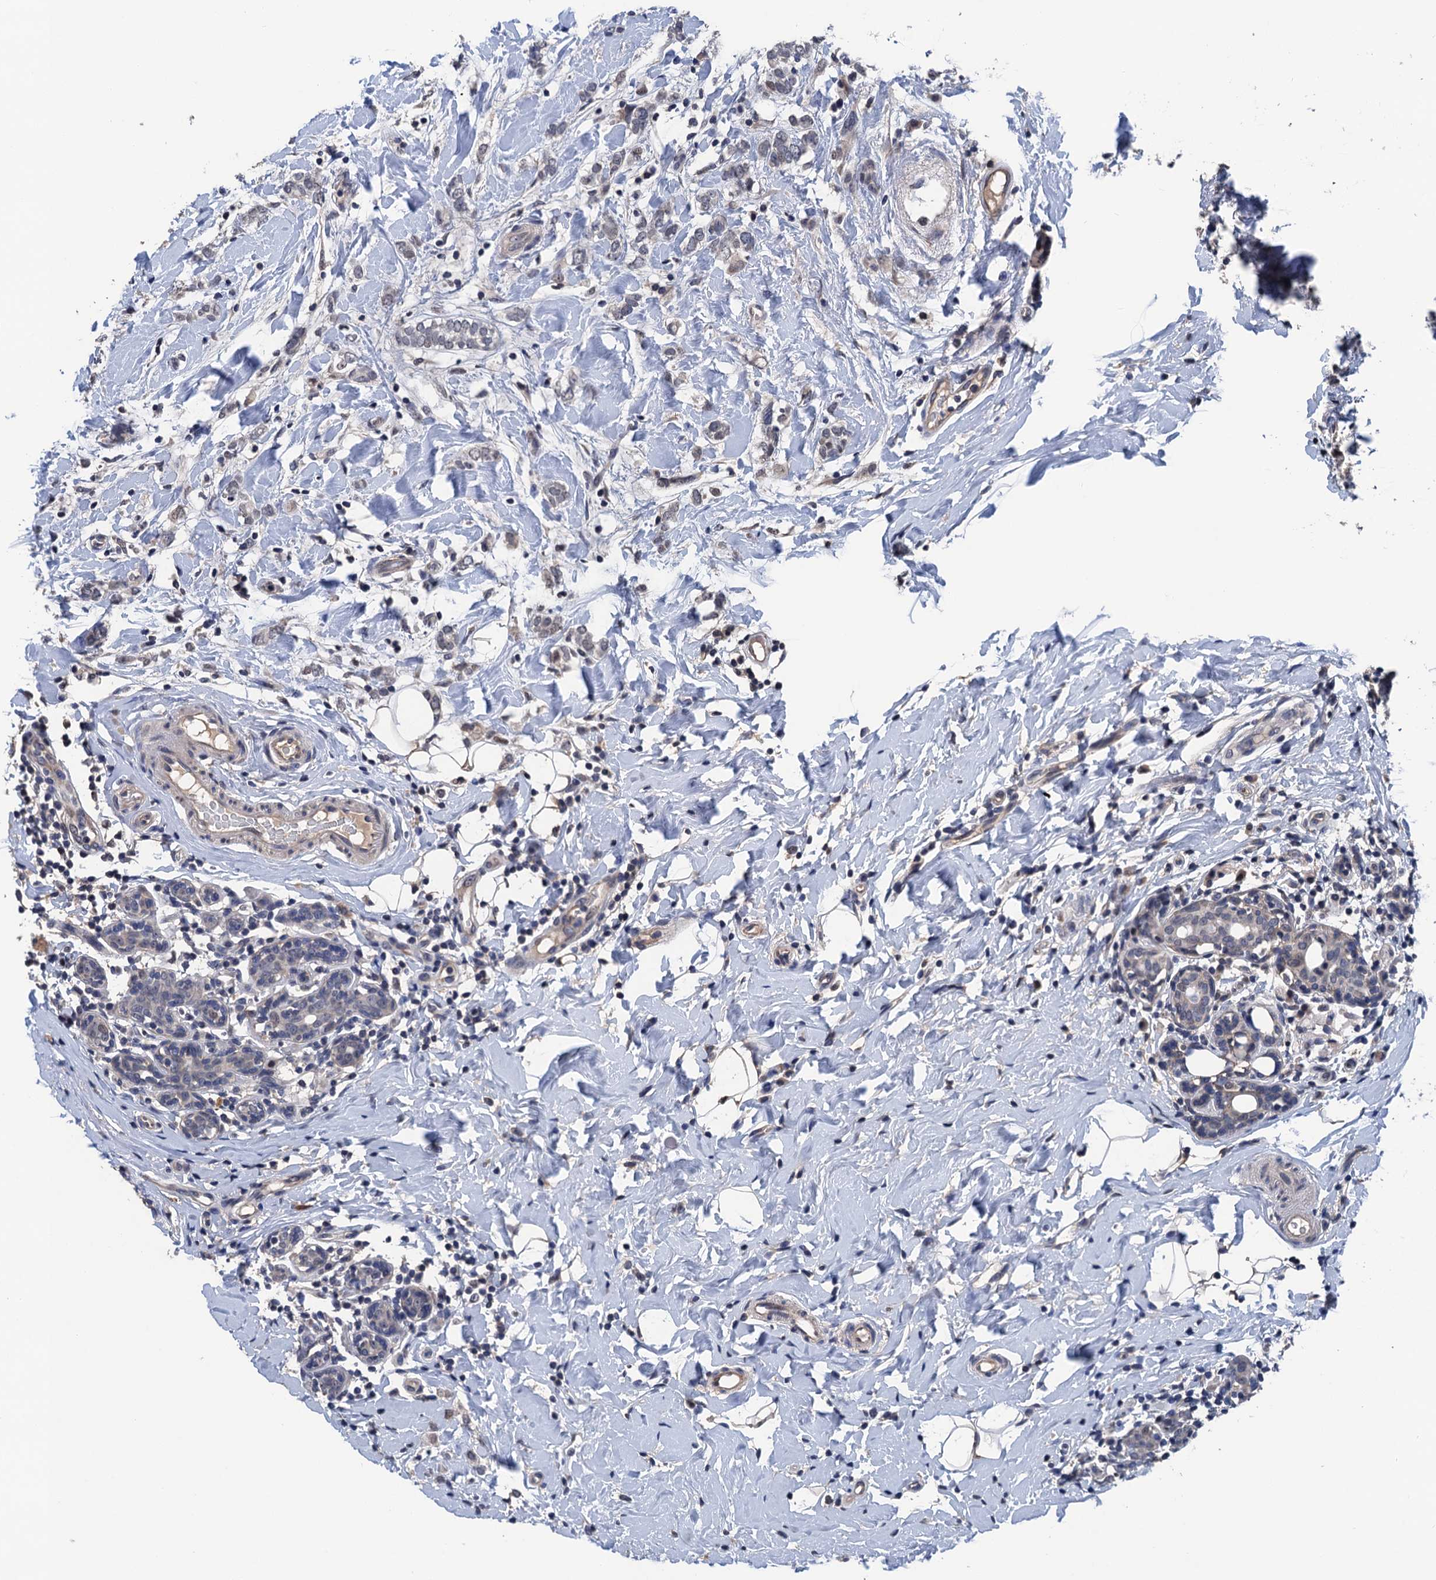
{"staining": {"intensity": "negative", "quantity": "none", "location": "none"}, "tissue": "breast cancer", "cell_type": "Tumor cells", "image_type": "cancer", "snomed": [{"axis": "morphology", "description": "Normal tissue, NOS"}, {"axis": "morphology", "description": "Lobular carcinoma"}, {"axis": "topography", "description": "Breast"}], "caption": "Immunohistochemistry (IHC) of lobular carcinoma (breast) displays no staining in tumor cells.", "gene": "ART5", "patient": {"sex": "female", "age": 47}}